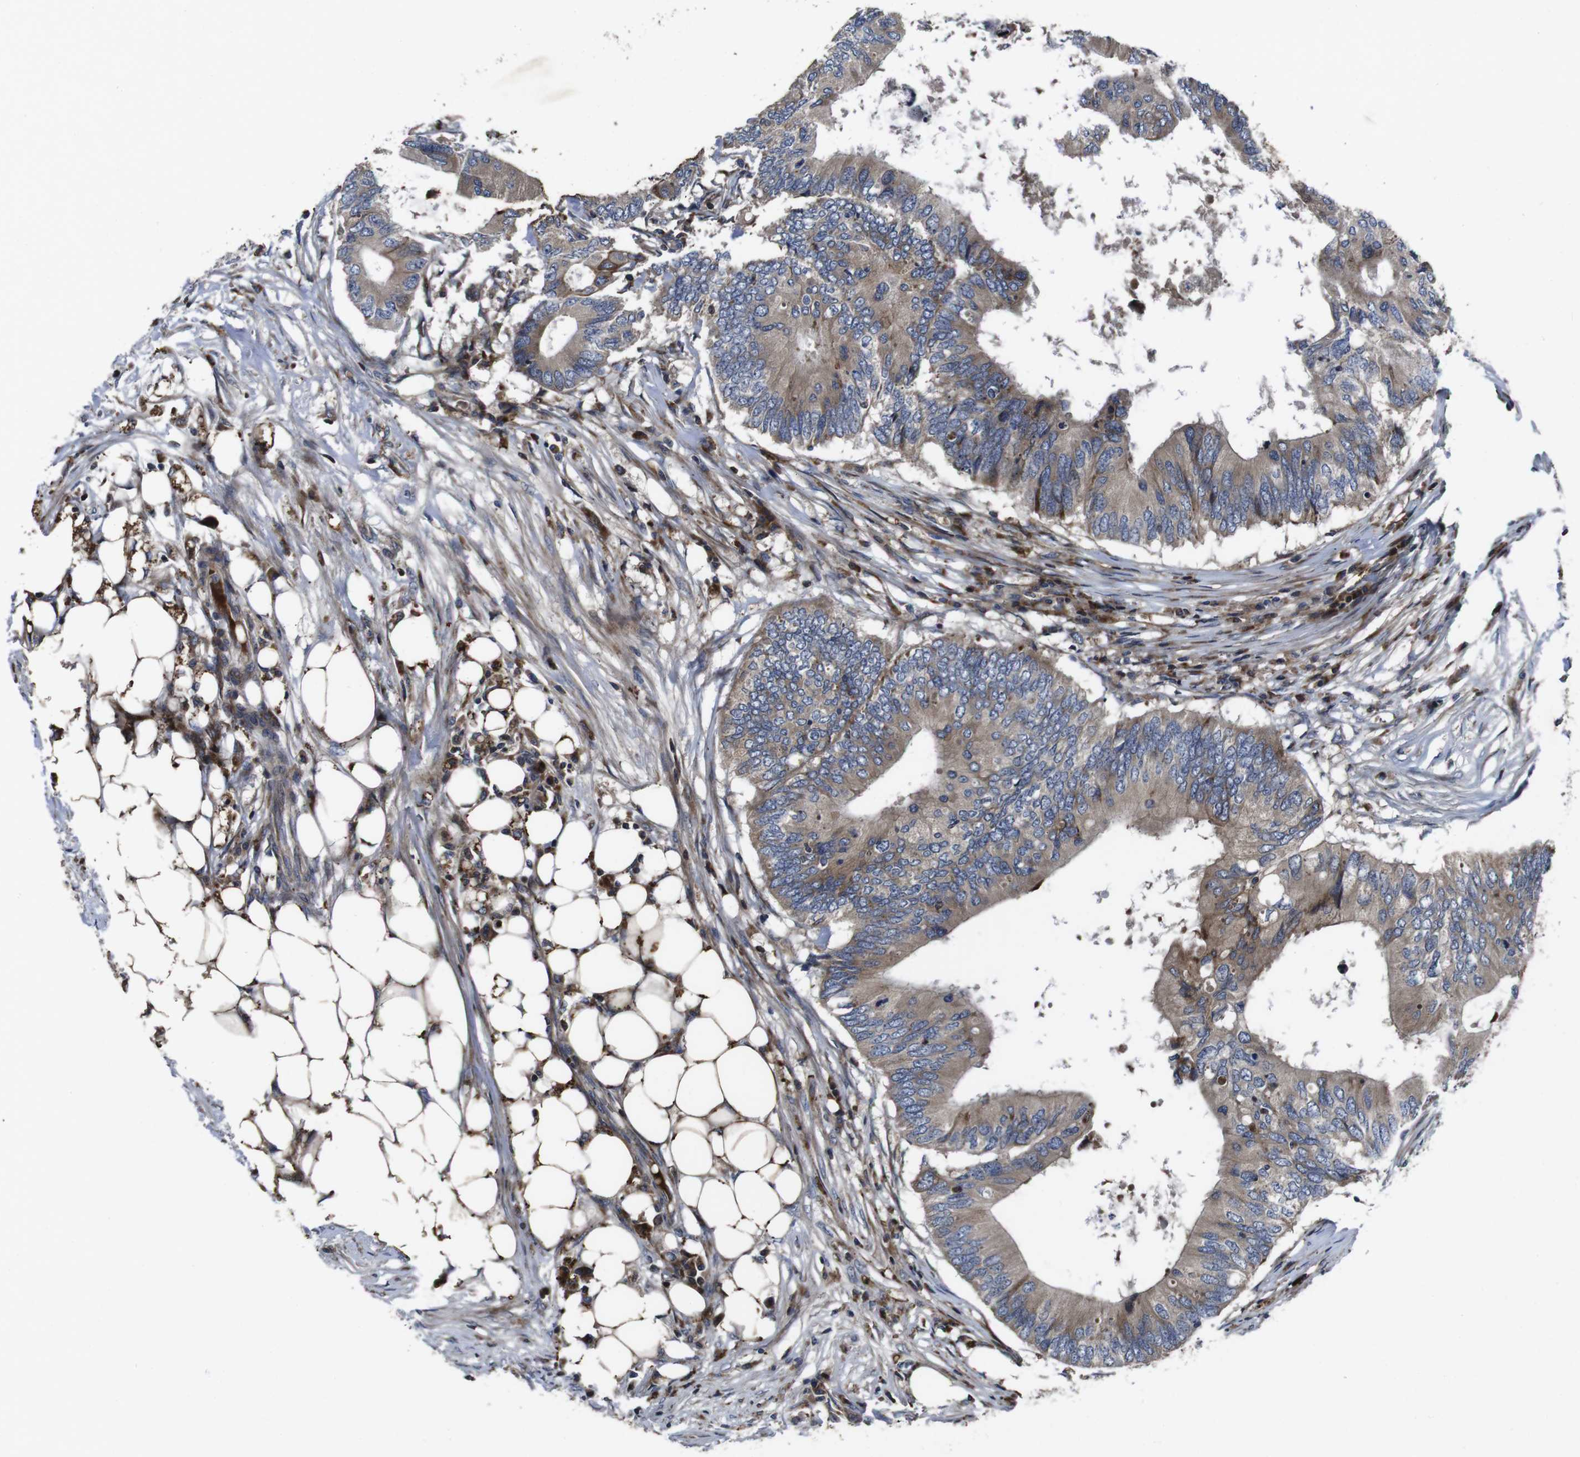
{"staining": {"intensity": "moderate", "quantity": ">75%", "location": "cytoplasmic/membranous"}, "tissue": "colorectal cancer", "cell_type": "Tumor cells", "image_type": "cancer", "snomed": [{"axis": "morphology", "description": "Adenocarcinoma, NOS"}, {"axis": "topography", "description": "Colon"}], "caption": "Colorectal adenocarcinoma tissue reveals moderate cytoplasmic/membranous positivity in approximately >75% of tumor cells", "gene": "SMYD3", "patient": {"sex": "male", "age": 71}}